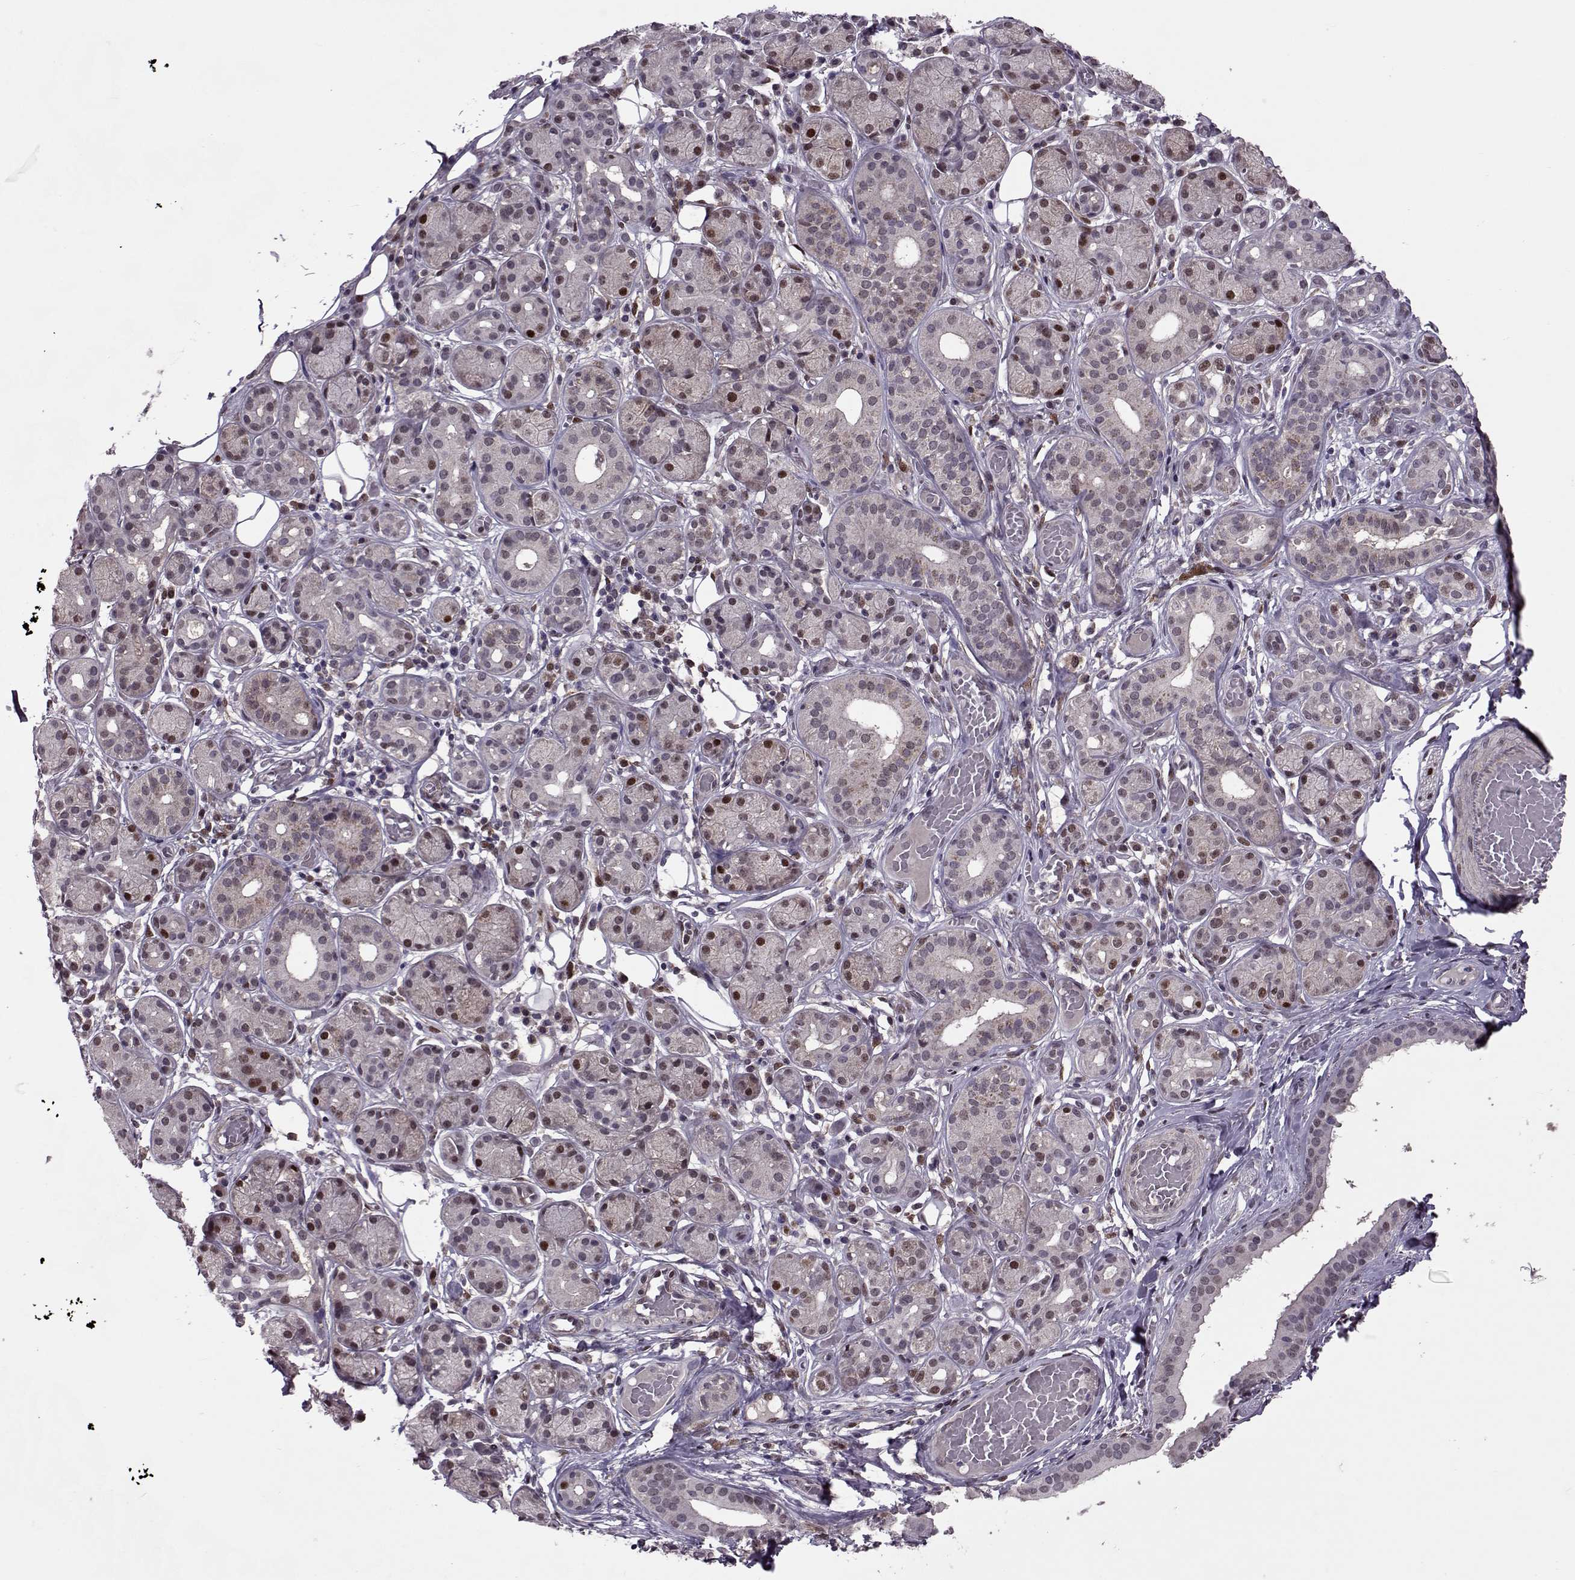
{"staining": {"intensity": "moderate", "quantity": "<25%", "location": "nuclear"}, "tissue": "salivary gland", "cell_type": "Glandular cells", "image_type": "normal", "snomed": [{"axis": "morphology", "description": "Normal tissue, NOS"}, {"axis": "topography", "description": "Salivary gland"}, {"axis": "topography", "description": "Peripheral nerve tissue"}], "caption": "Unremarkable salivary gland exhibits moderate nuclear staining in about <25% of glandular cells, visualized by immunohistochemistry.", "gene": "CDK4", "patient": {"sex": "male", "age": 71}}